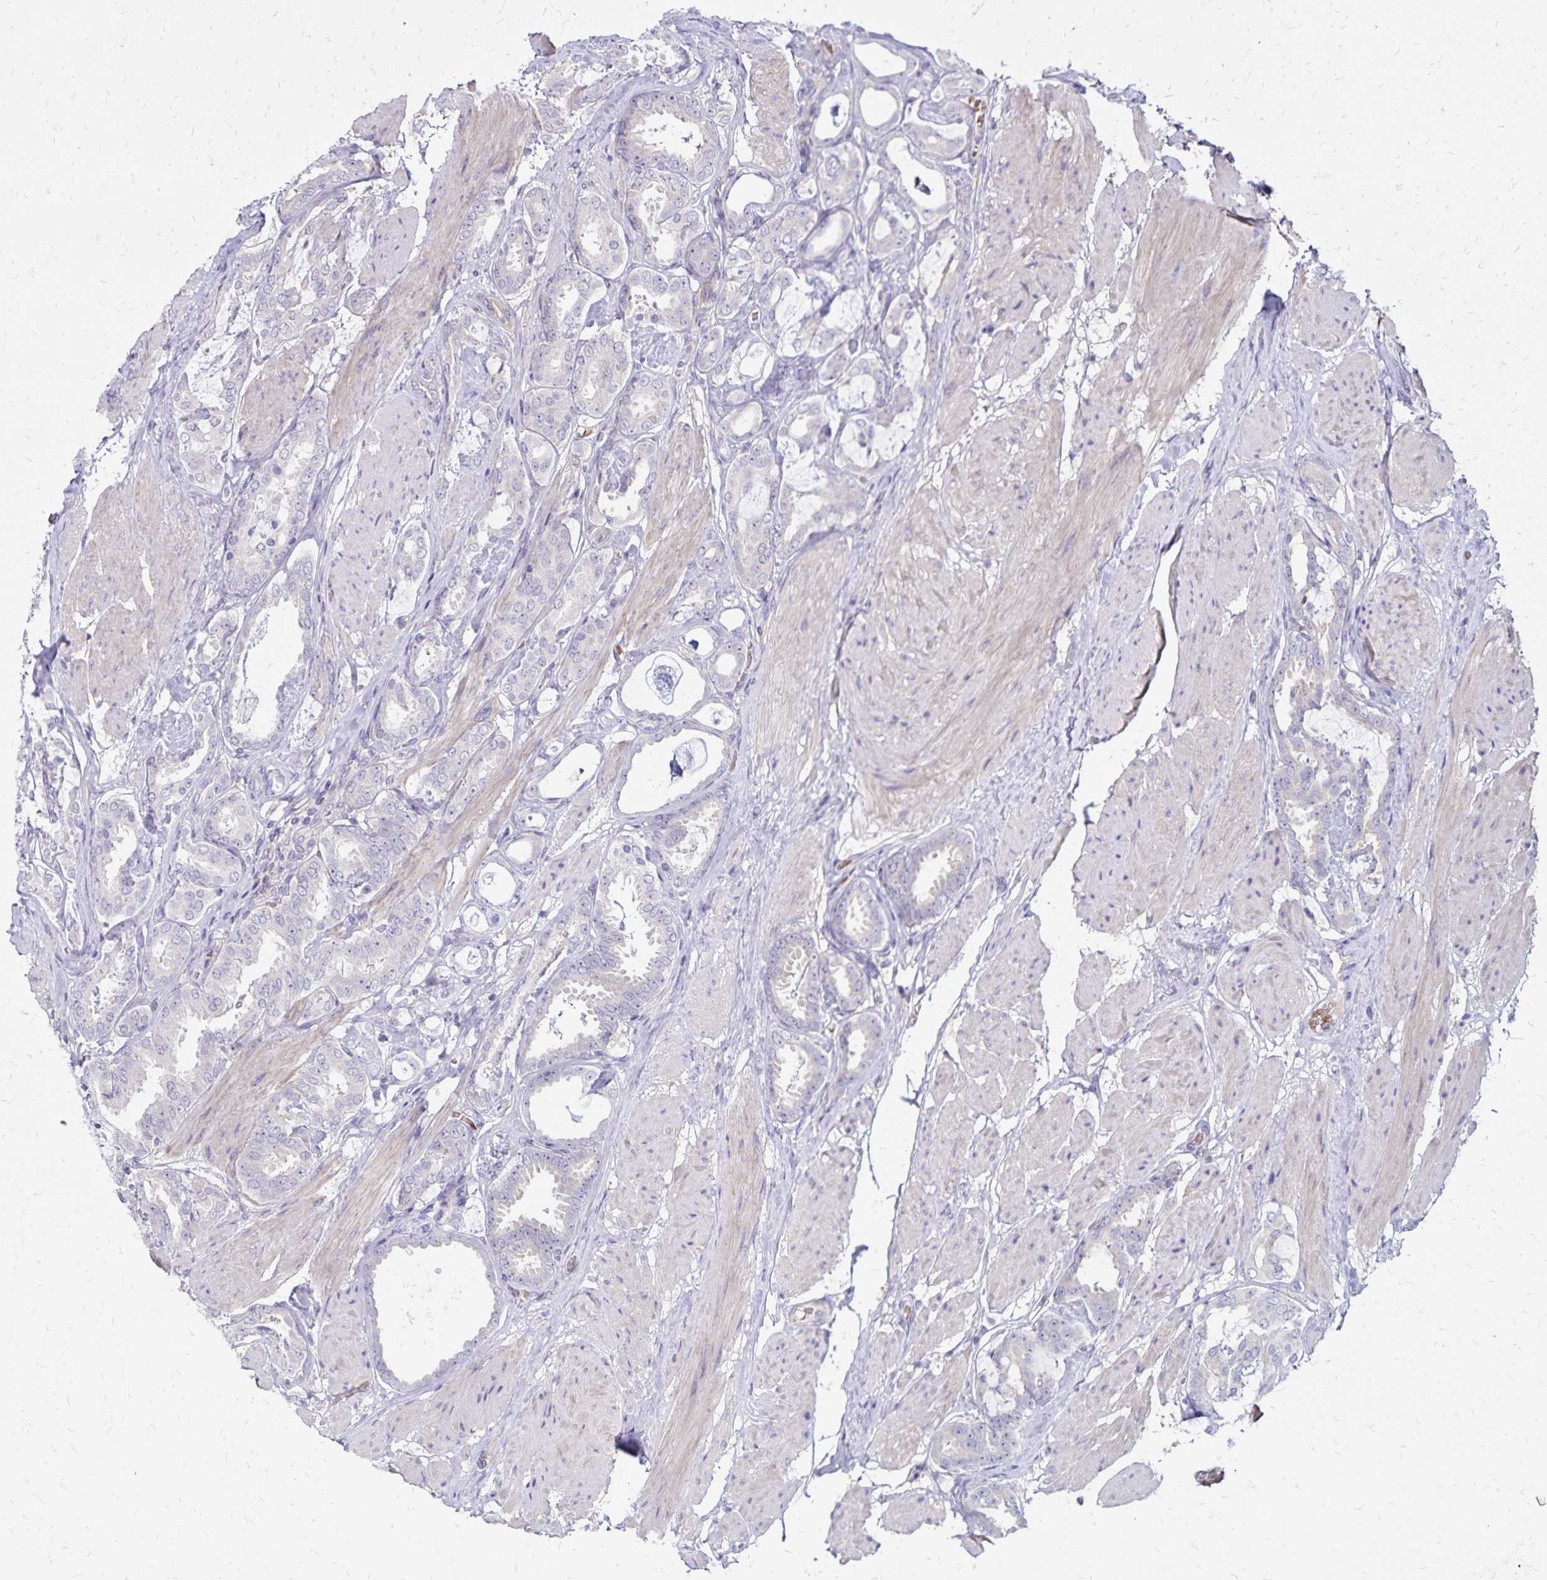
{"staining": {"intensity": "negative", "quantity": "none", "location": "none"}, "tissue": "prostate cancer", "cell_type": "Tumor cells", "image_type": "cancer", "snomed": [{"axis": "morphology", "description": "Adenocarcinoma, High grade"}, {"axis": "topography", "description": "Prostate"}], "caption": "The micrograph exhibits no significant positivity in tumor cells of prostate cancer (high-grade adenocarcinoma).", "gene": "FSD1", "patient": {"sex": "male", "age": 63}}